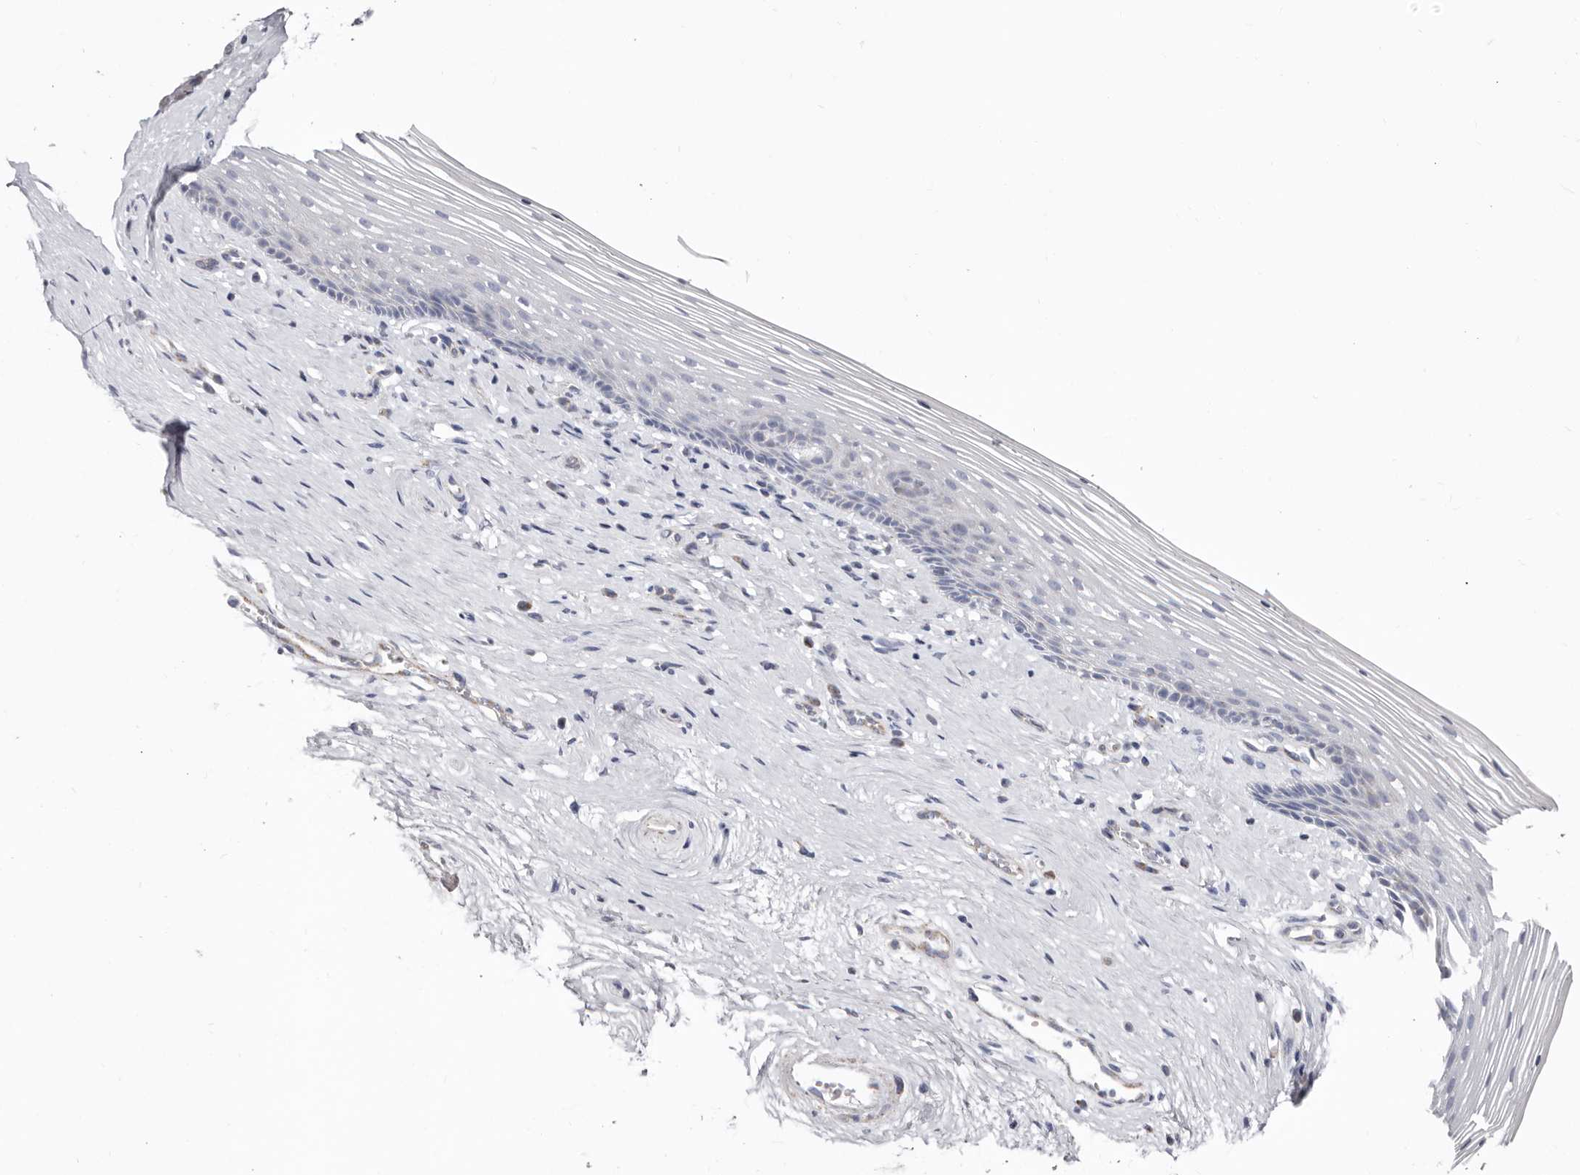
{"staining": {"intensity": "weak", "quantity": "<25%", "location": "cytoplasmic/membranous"}, "tissue": "vagina", "cell_type": "Squamous epithelial cells", "image_type": "normal", "snomed": [{"axis": "morphology", "description": "Normal tissue, NOS"}, {"axis": "topography", "description": "Vagina"}], "caption": "This is a histopathology image of immunohistochemistry (IHC) staining of benign vagina, which shows no staining in squamous epithelial cells. Nuclei are stained in blue.", "gene": "RSPO2", "patient": {"sex": "female", "age": 46}}